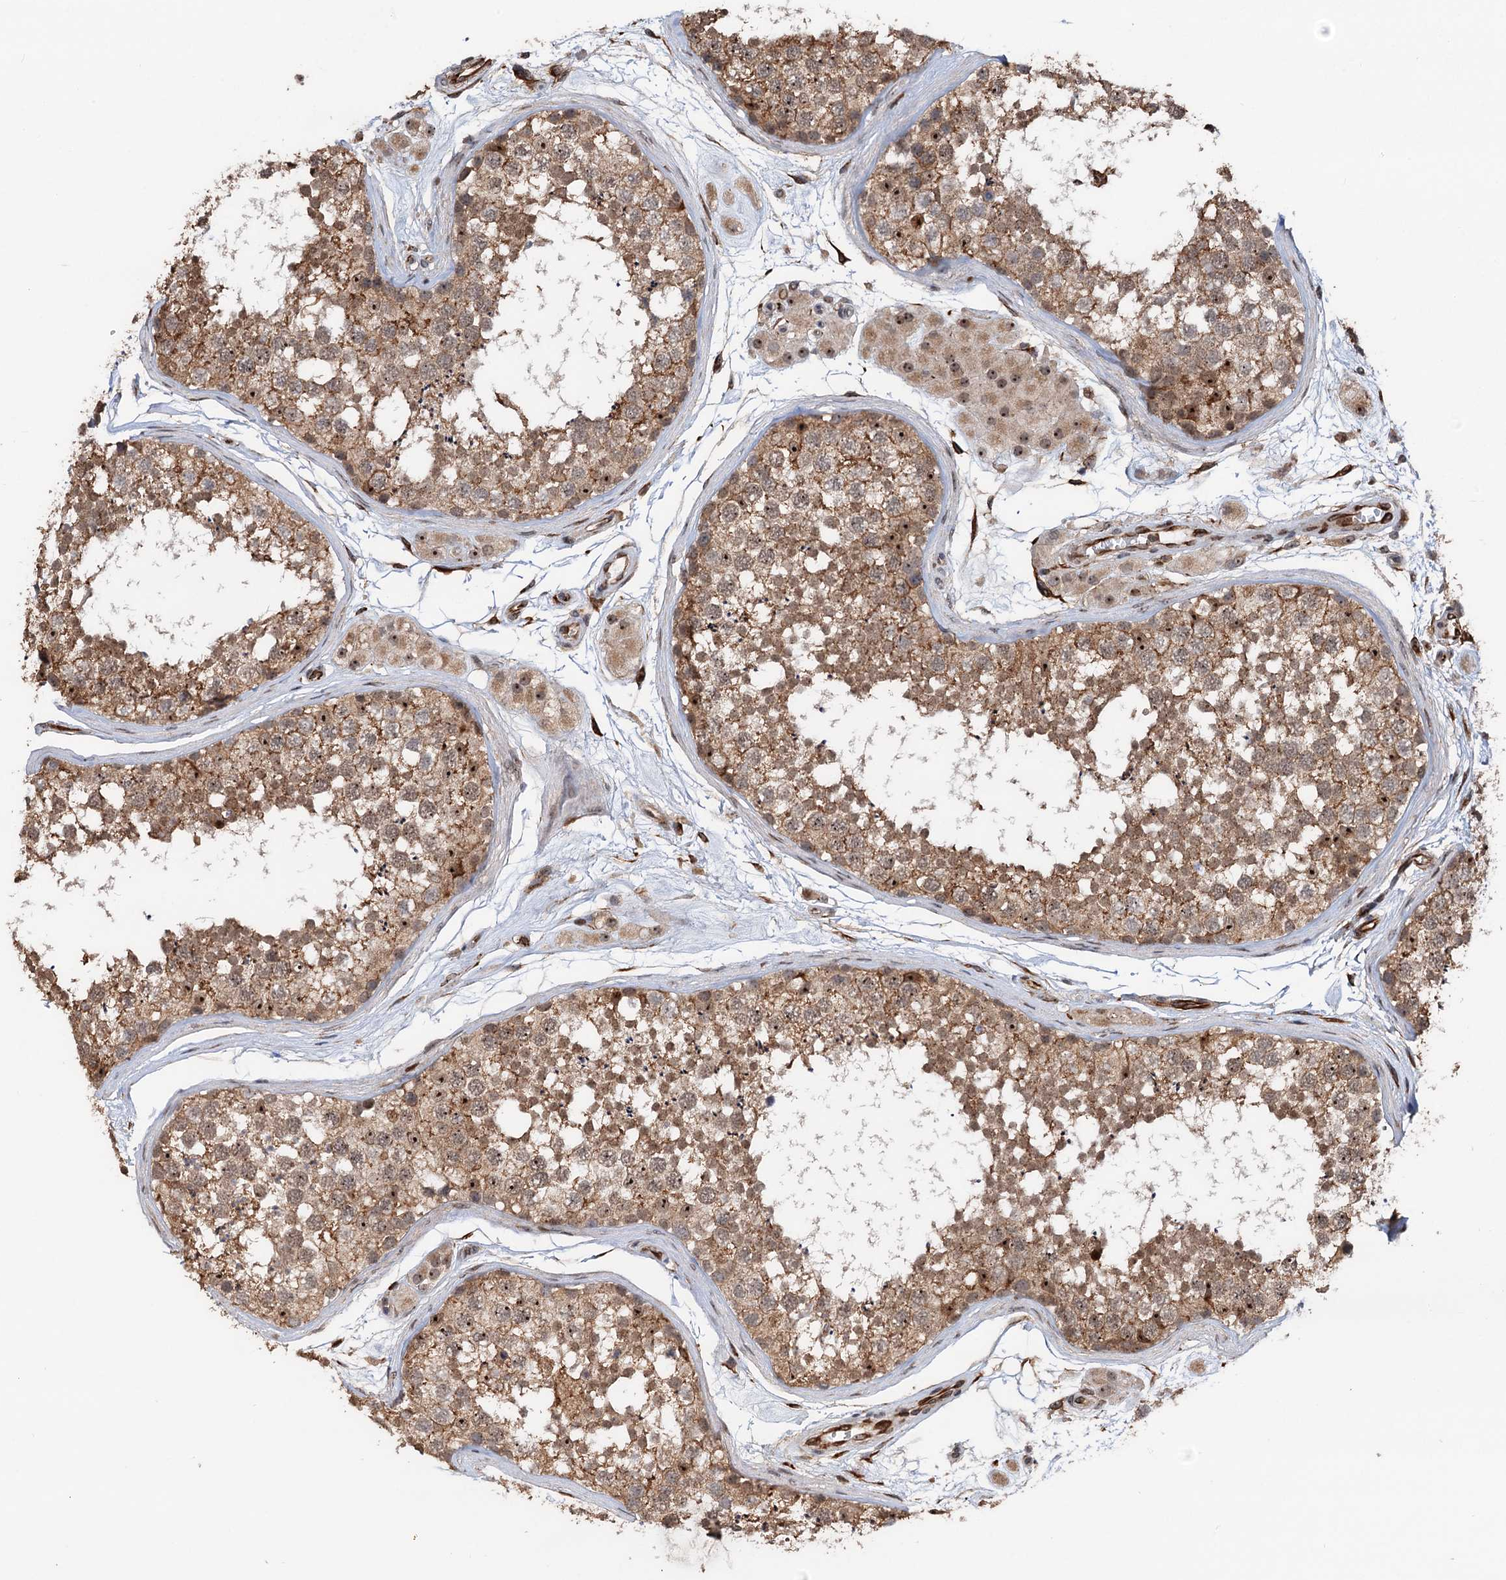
{"staining": {"intensity": "moderate", "quantity": ">75%", "location": "cytoplasmic/membranous,nuclear"}, "tissue": "testis", "cell_type": "Cells in seminiferous ducts", "image_type": "normal", "snomed": [{"axis": "morphology", "description": "Normal tissue, NOS"}, {"axis": "topography", "description": "Testis"}], "caption": "The photomicrograph shows immunohistochemical staining of benign testis. There is moderate cytoplasmic/membranous,nuclear positivity is appreciated in about >75% of cells in seminiferous ducts.", "gene": "TMA16", "patient": {"sex": "male", "age": 56}}